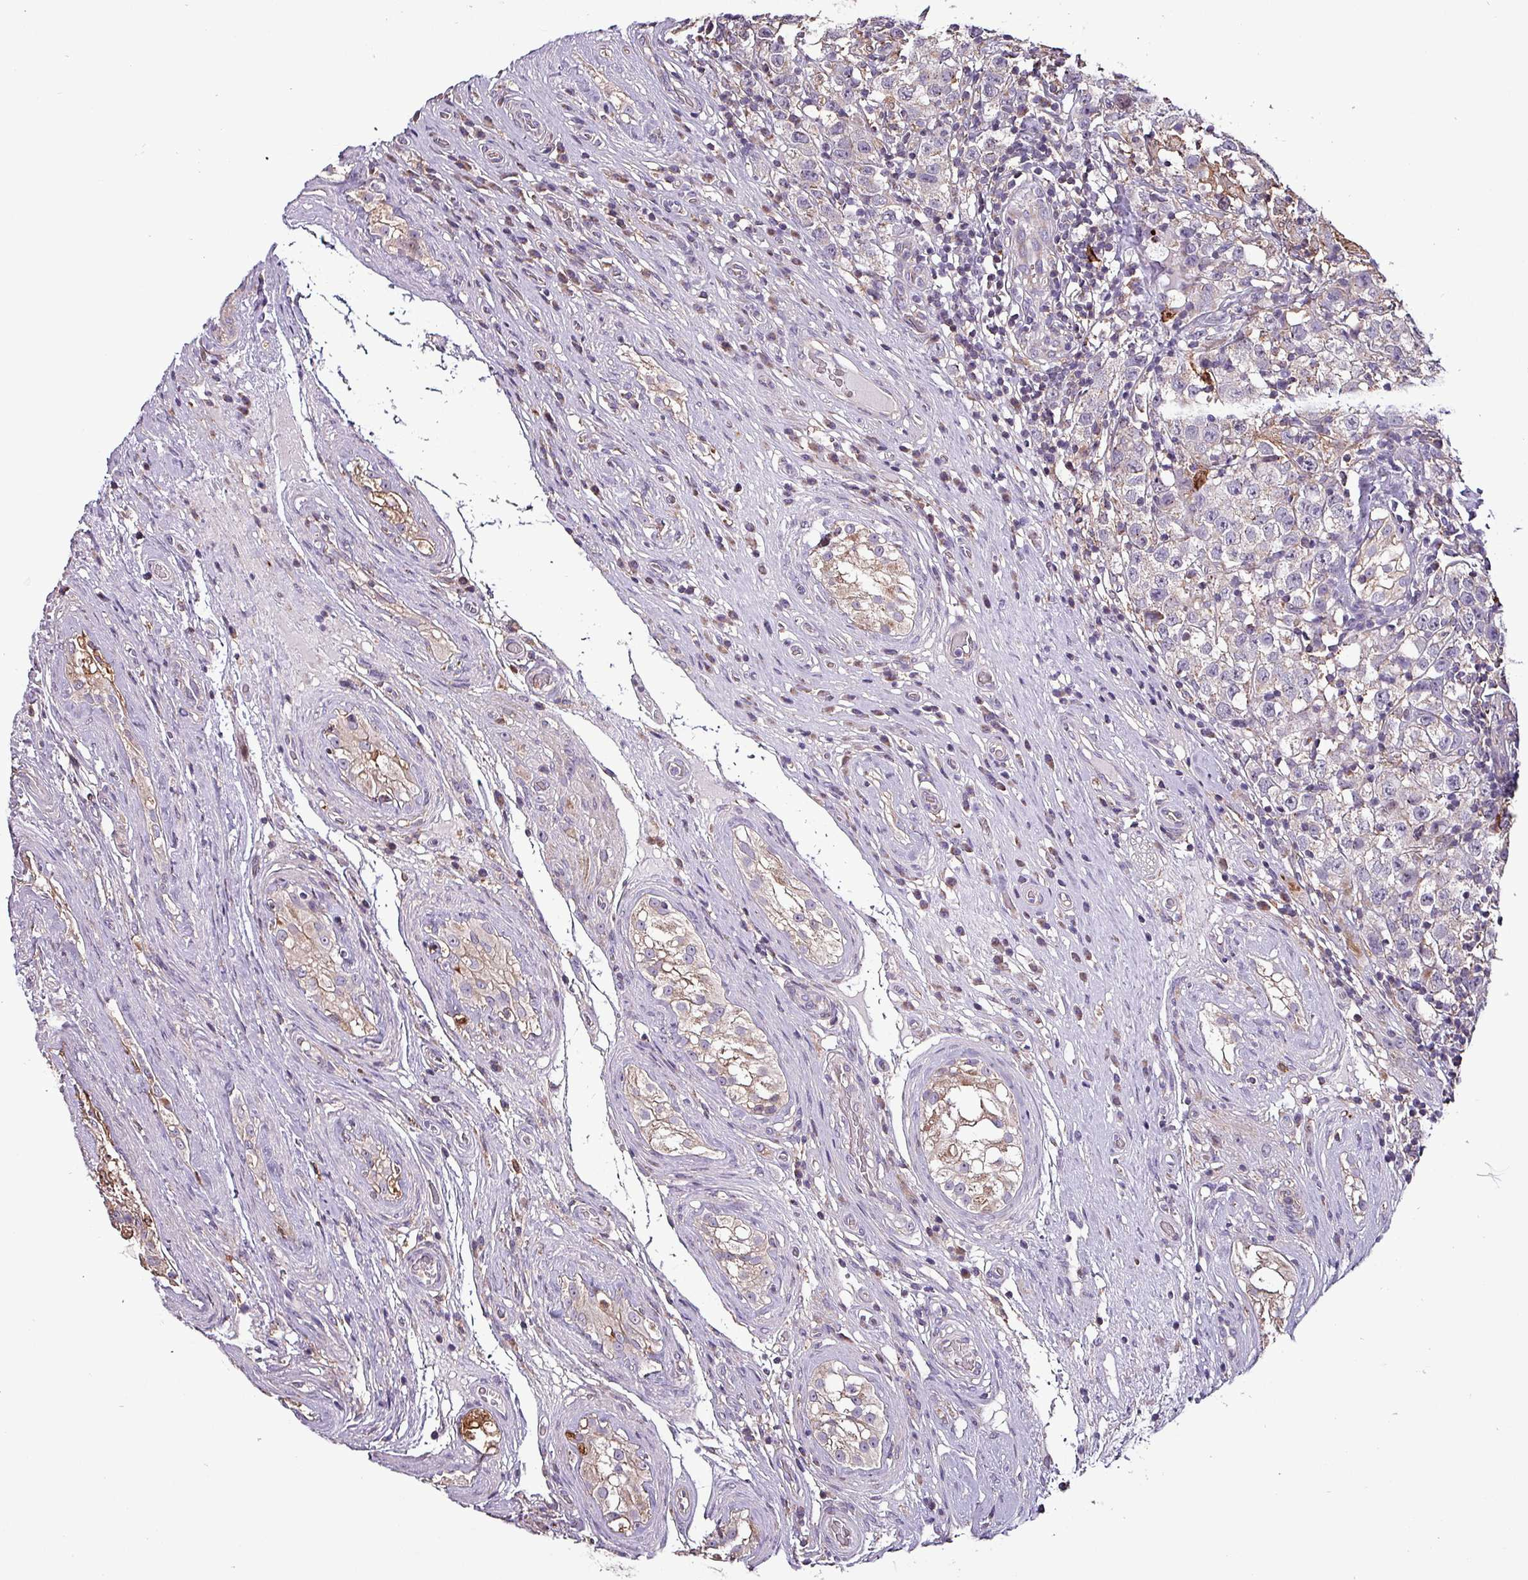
{"staining": {"intensity": "negative", "quantity": "none", "location": "none"}, "tissue": "testis cancer", "cell_type": "Tumor cells", "image_type": "cancer", "snomed": [{"axis": "morphology", "description": "Seminoma, NOS"}, {"axis": "morphology", "description": "Carcinoma, Embryonal, NOS"}, {"axis": "topography", "description": "Testis"}], "caption": "A high-resolution histopathology image shows immunohistochemistry staining of testis cancer (embryonal carcinoma), which shows no significant positivity in tumor cells.", "gene": "SCIN", "patient": {"sex": "male", "age": 41}}